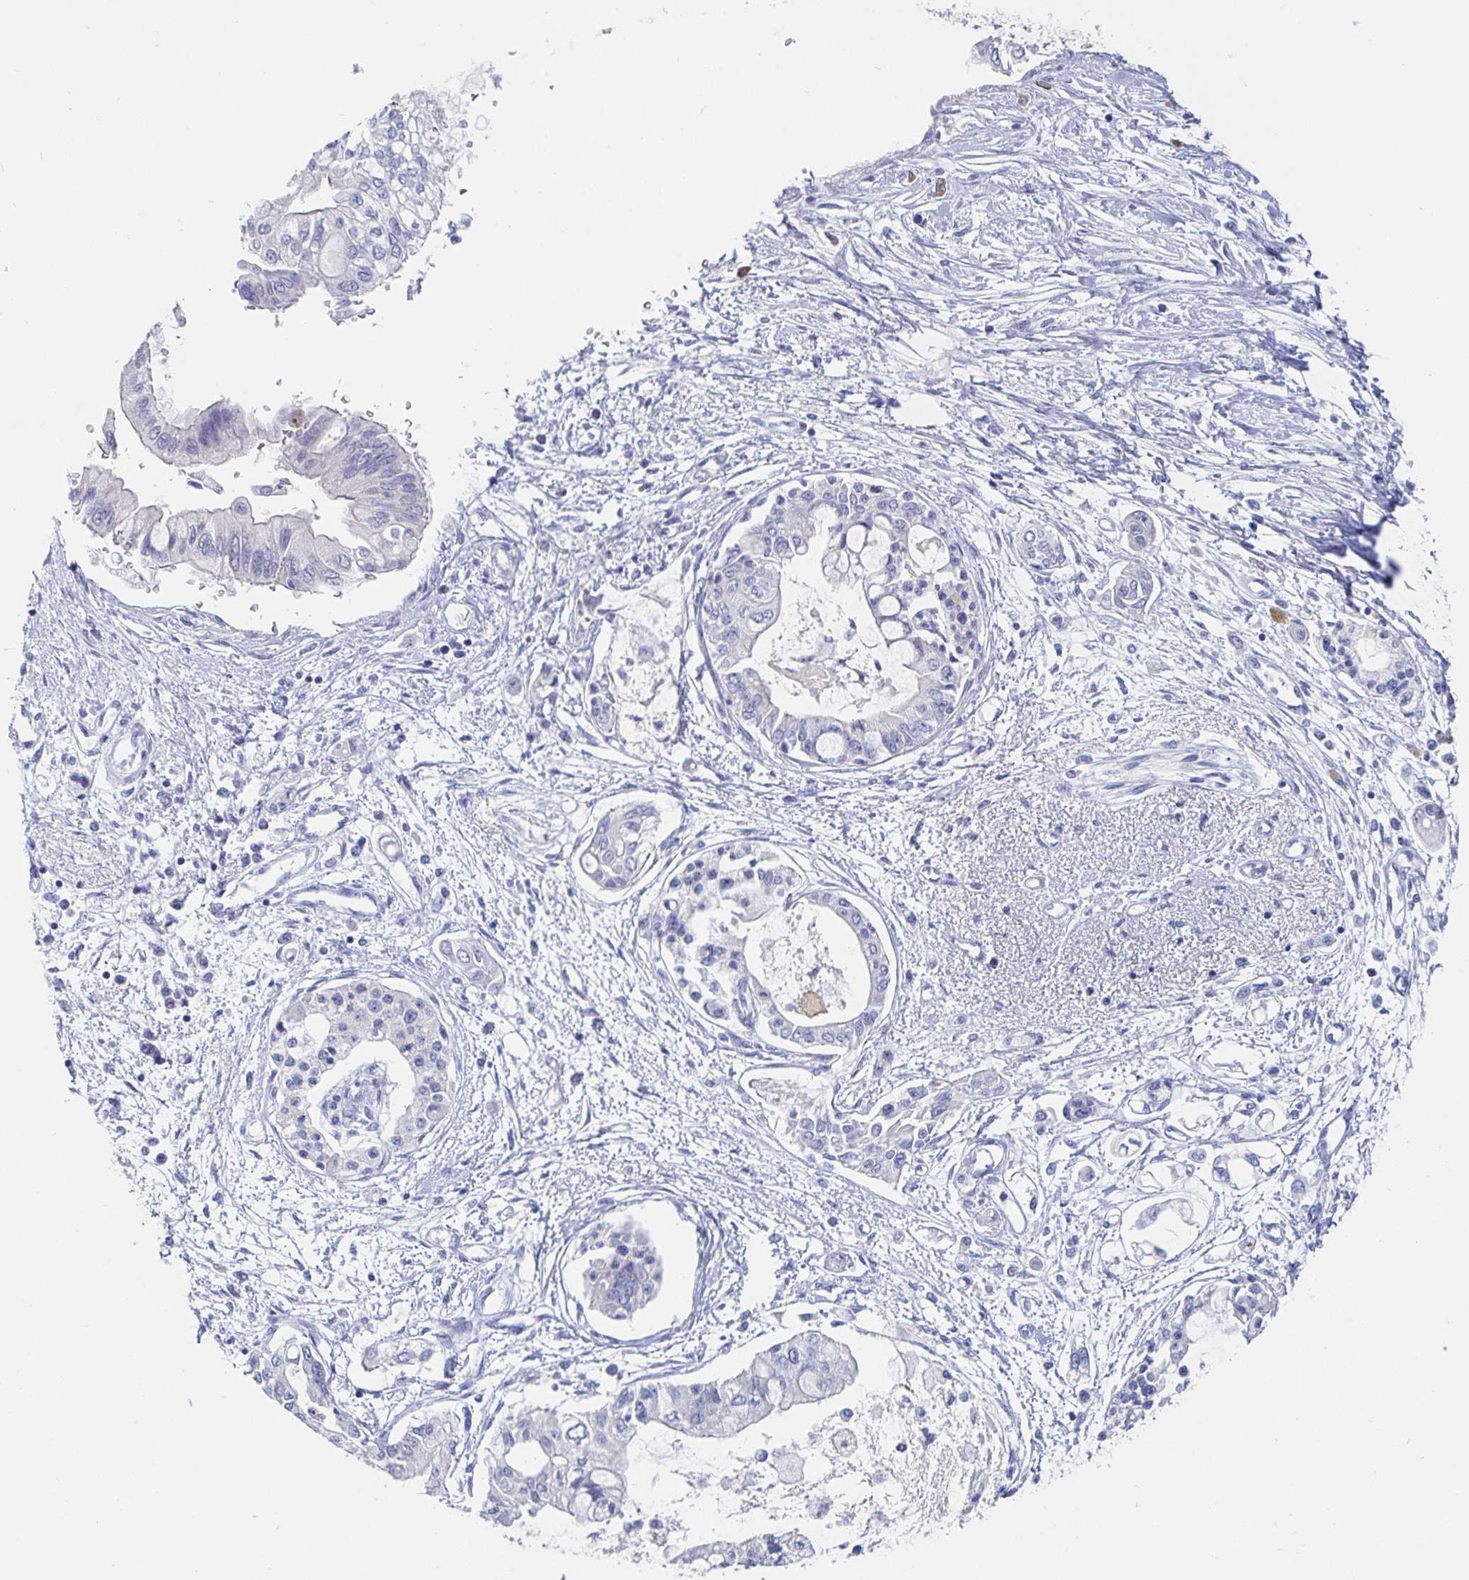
{"staining": {"intensity": "negative", "quantity": "none", "location": "none"}, "tissue": "pancreatic cancer", "cell_type": "Tumor cells", "image_type": "cancer", "snomed": [{"axis": "morphology", "description": "Adenocarcinoma, NOS"}, {"axis": "topography", "description": "Pancreas"}], "caption": "Immunohistochemistry photomicrograph of pancreatic adenocarcinoma stained for a protein (brown), which exhibits no positivity in tumor cells. (Brightfield microscopy of DAB (3,3'-diaminobenzidine) immunohistochemistry (IHC) at high magnification).", "gene": "ZNF430", "patient": {"sex": "female", "age": 77}}